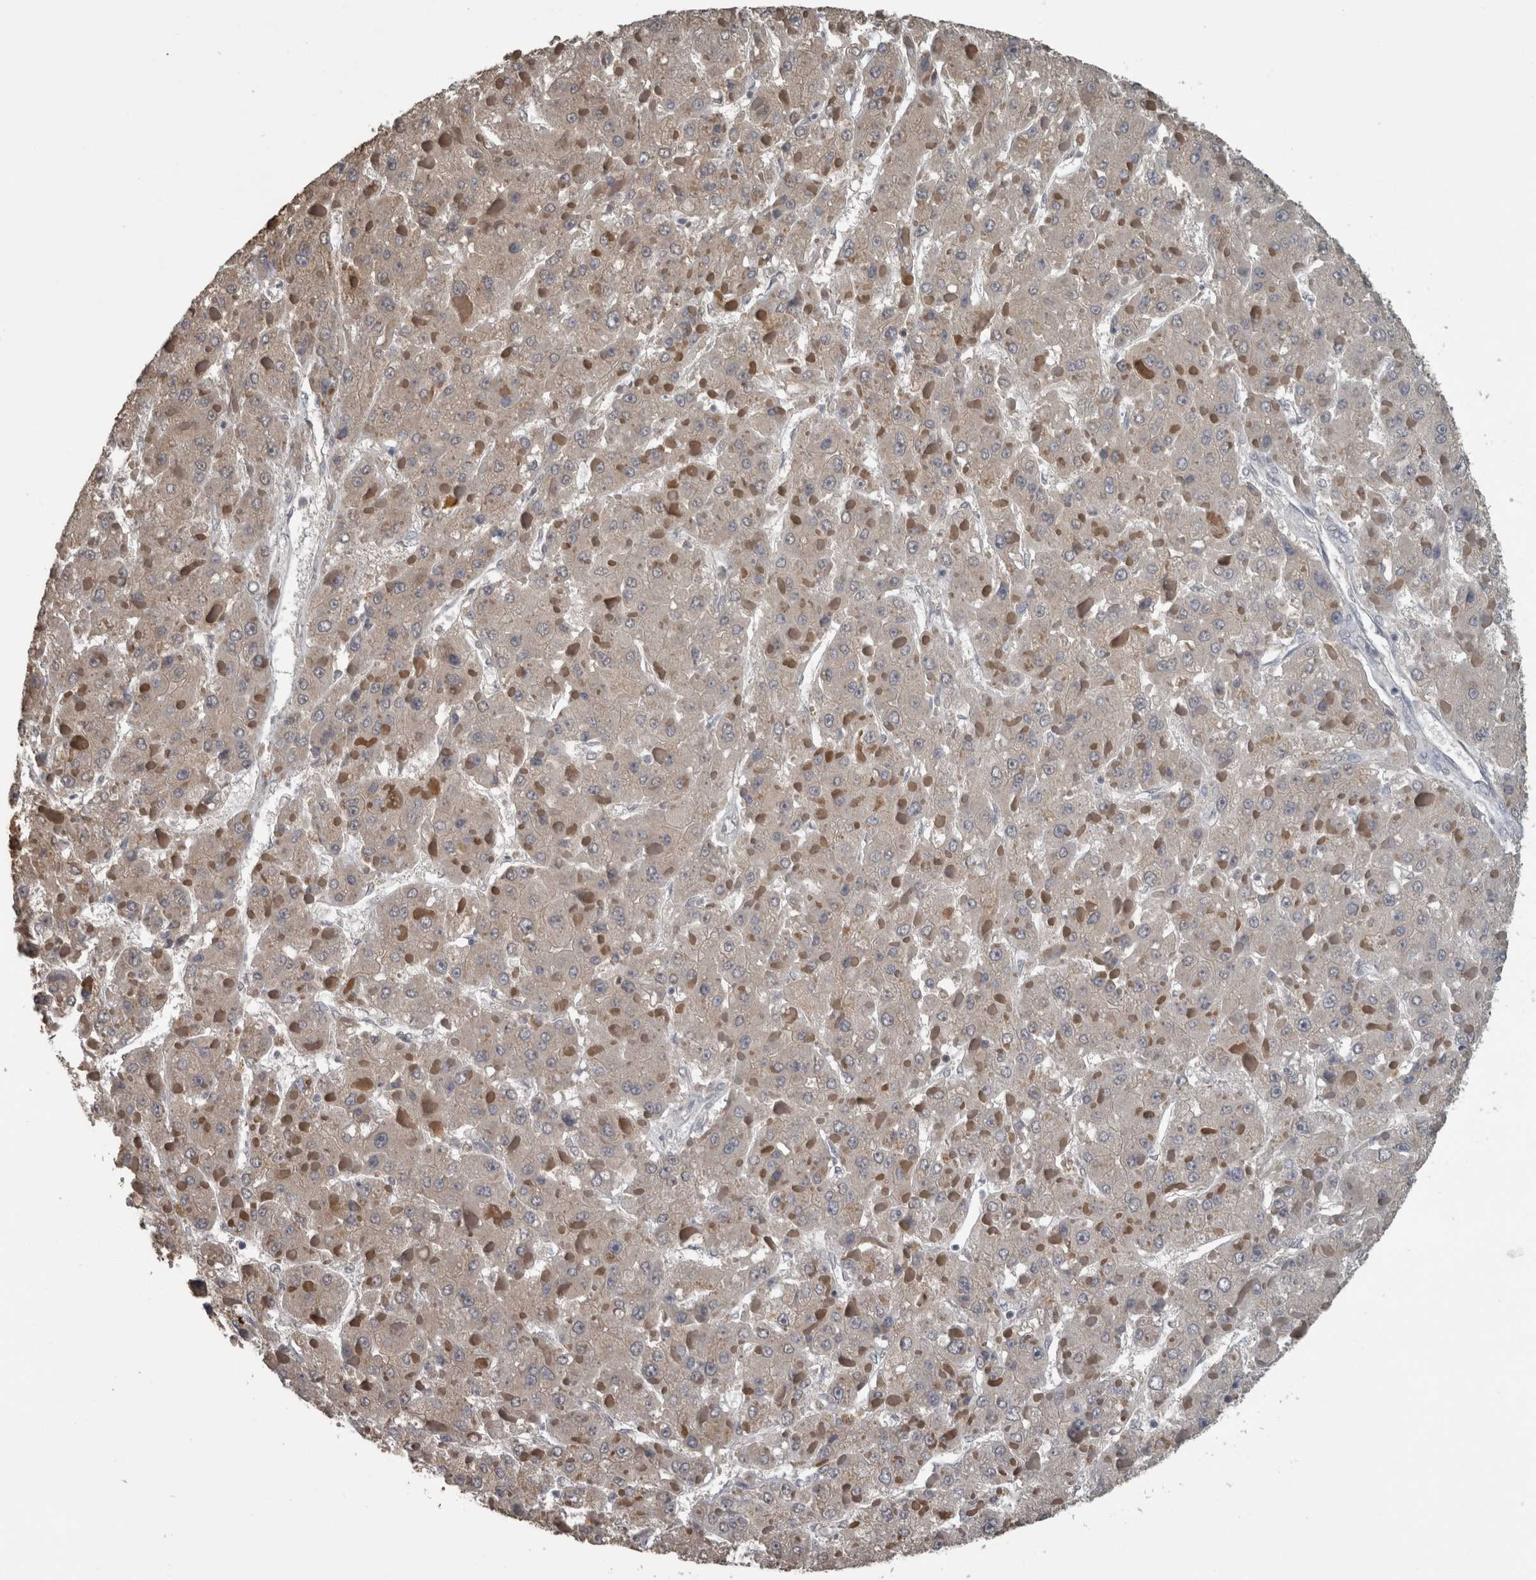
{"staining": {"intensity": "negative", "quantity": "none", "location": "none"}, "tissue": "liver cancer", "cell_type": "Tumor cells", "image_type": "cancer", "snomed": [{"axis": "morphology", "description": "Carcinoma, Hepatocellular, NOS"}, {"axis": "topography", "description": "Liver"}], "caption": "Micrograph shows no protein positivity in tumor cells of liver hepatocellular carcinoma tissue. Brightfield microscopy of immunohistochemistry stained with DAB (brown) and hematoxylin (blue), captured at high magnification.", "gene": "PIK3AP1", "patient": {"sex": "female", "age": 73}}